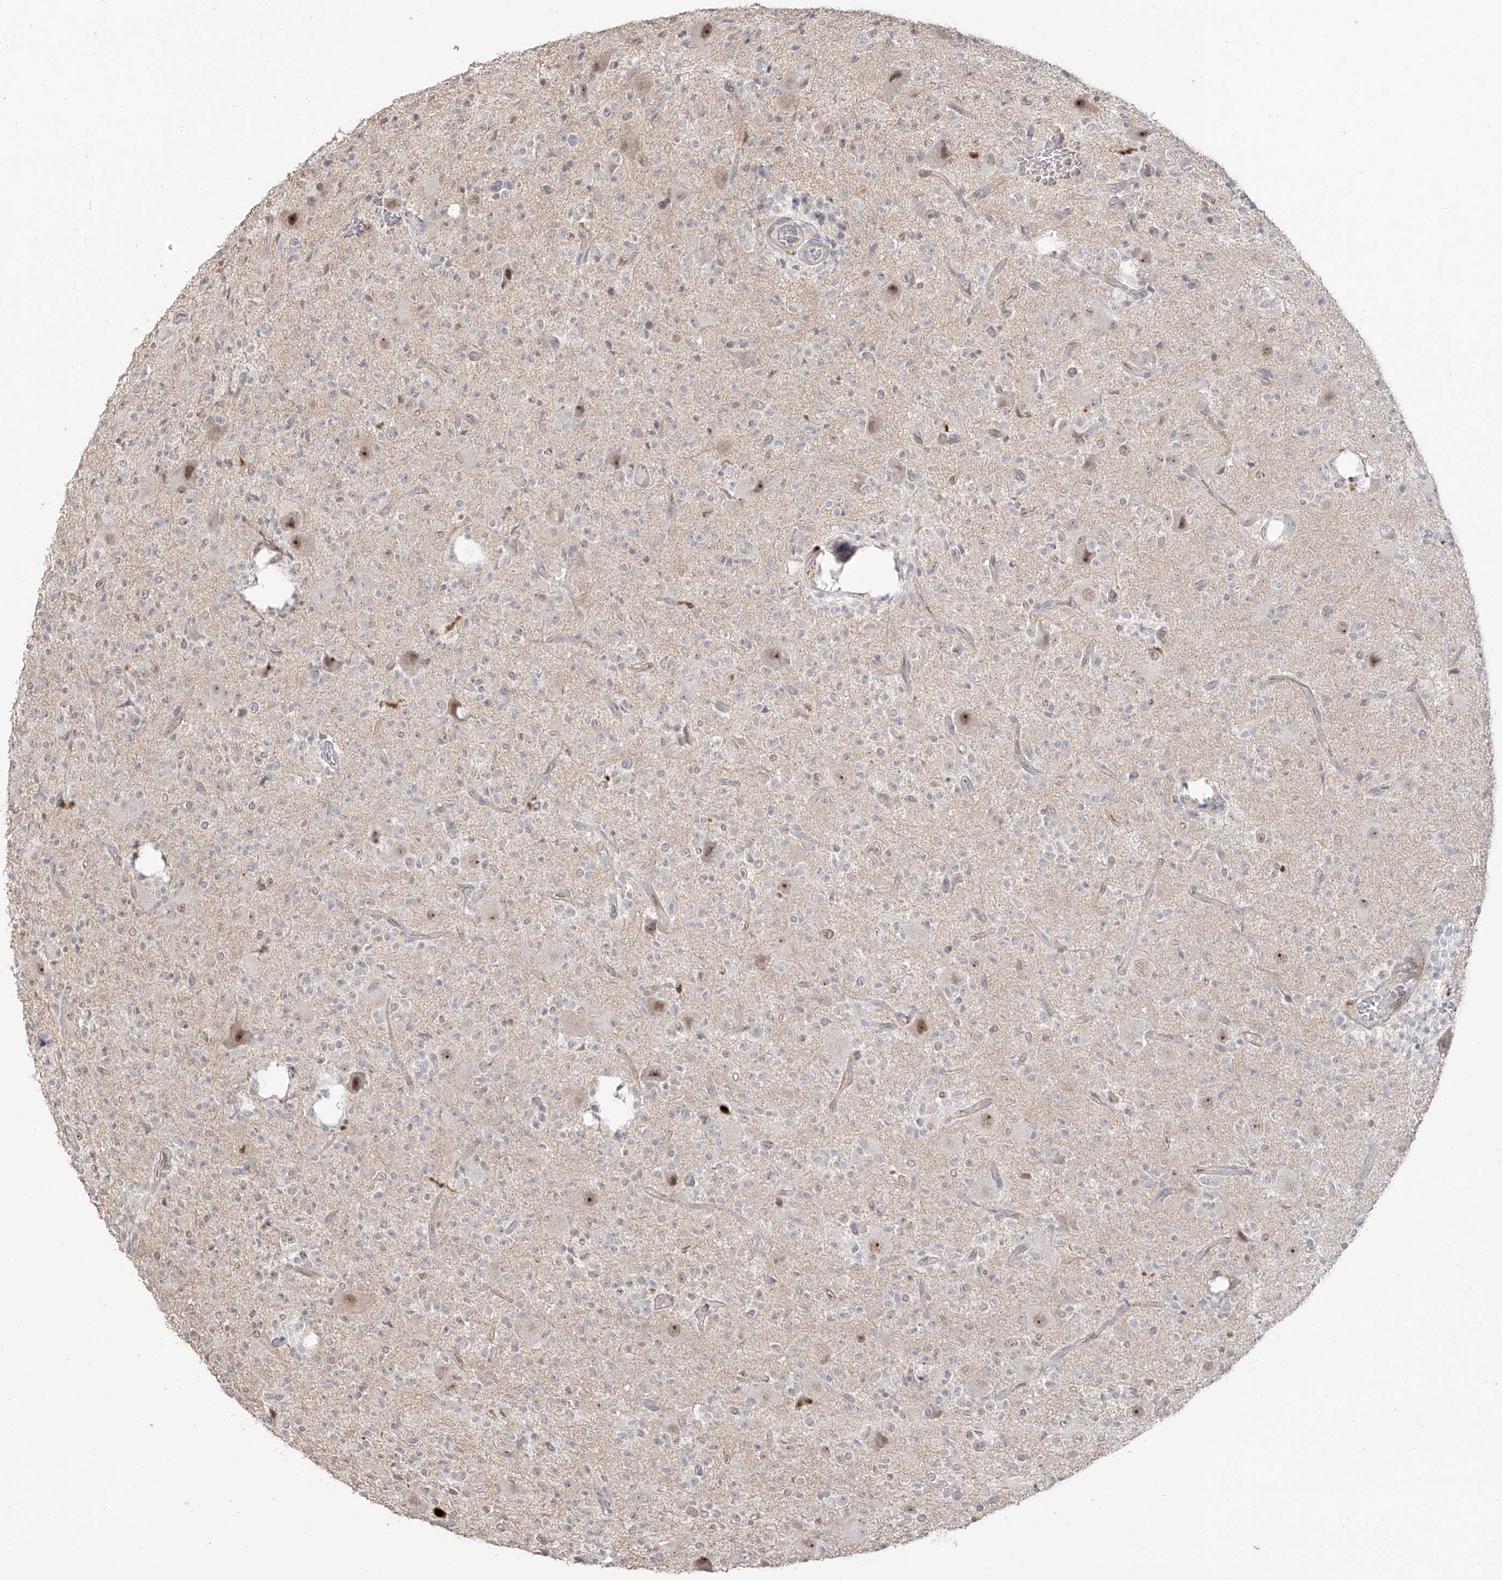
{"staining": {"intensity": "weak", "quantity": "<25%", "location": "nuclear"}, "tissue": "glioma", "cell_type": "Tumor cells", "image_type": "cancer", "snomed": [{"axis": "morphology", "description": "Glioma, malignant, High grade"}, {"axis": "topography", "description": "Brain"}], "caption": "Immunohistochemistry (IHC) of human malignant high-grade glioma displays no positivity in tumor cells.", "gene": "ZNF227", "patient": {"sex": "male", "age": 34}}